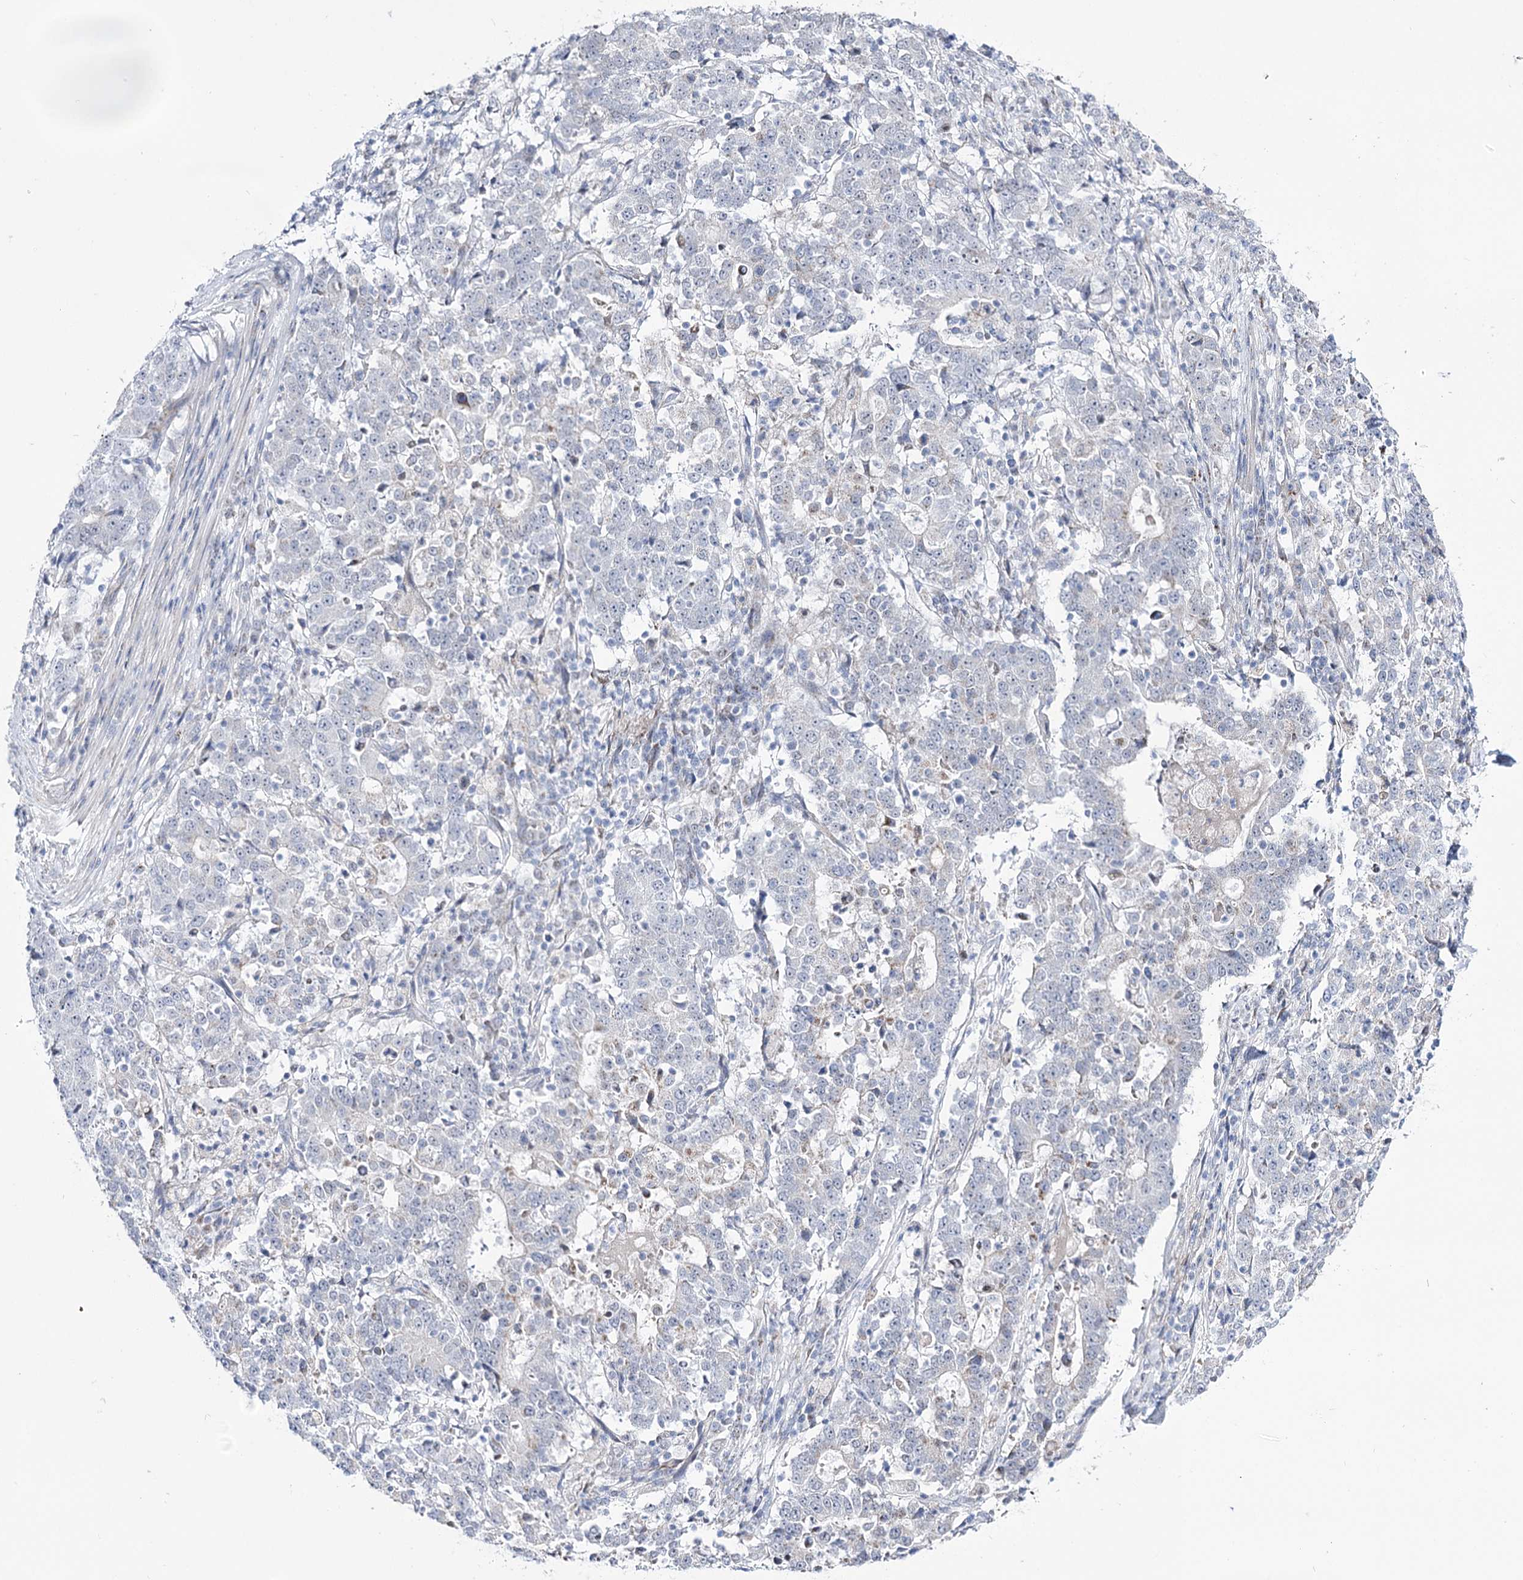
{"staining": {"intensity": "negative", "quantity": "none", "location": "none"}, "tissue": "stomach cancer", "cell_type": "Tumor cells", "image_type": "cancer", "snomed": [{"axis": "morphology", "description": "Adenocarcinoma, NOS"}, {"axis": "topography", "description": "Stomach"}], "caption": "DAB (3,3'-diaminobenzidine) immunohistochemical staining of human stomach cancer (adenocarcinoma) displays no significant expression in tumor cells. The staining was performed using DAB to visualize the protein expression in brown, while the nuclei were stained in blue with hematoxylin (Magnification: 20x).", "gene": "RBM15B", "patient": {"sex": "male", "age": 59}}